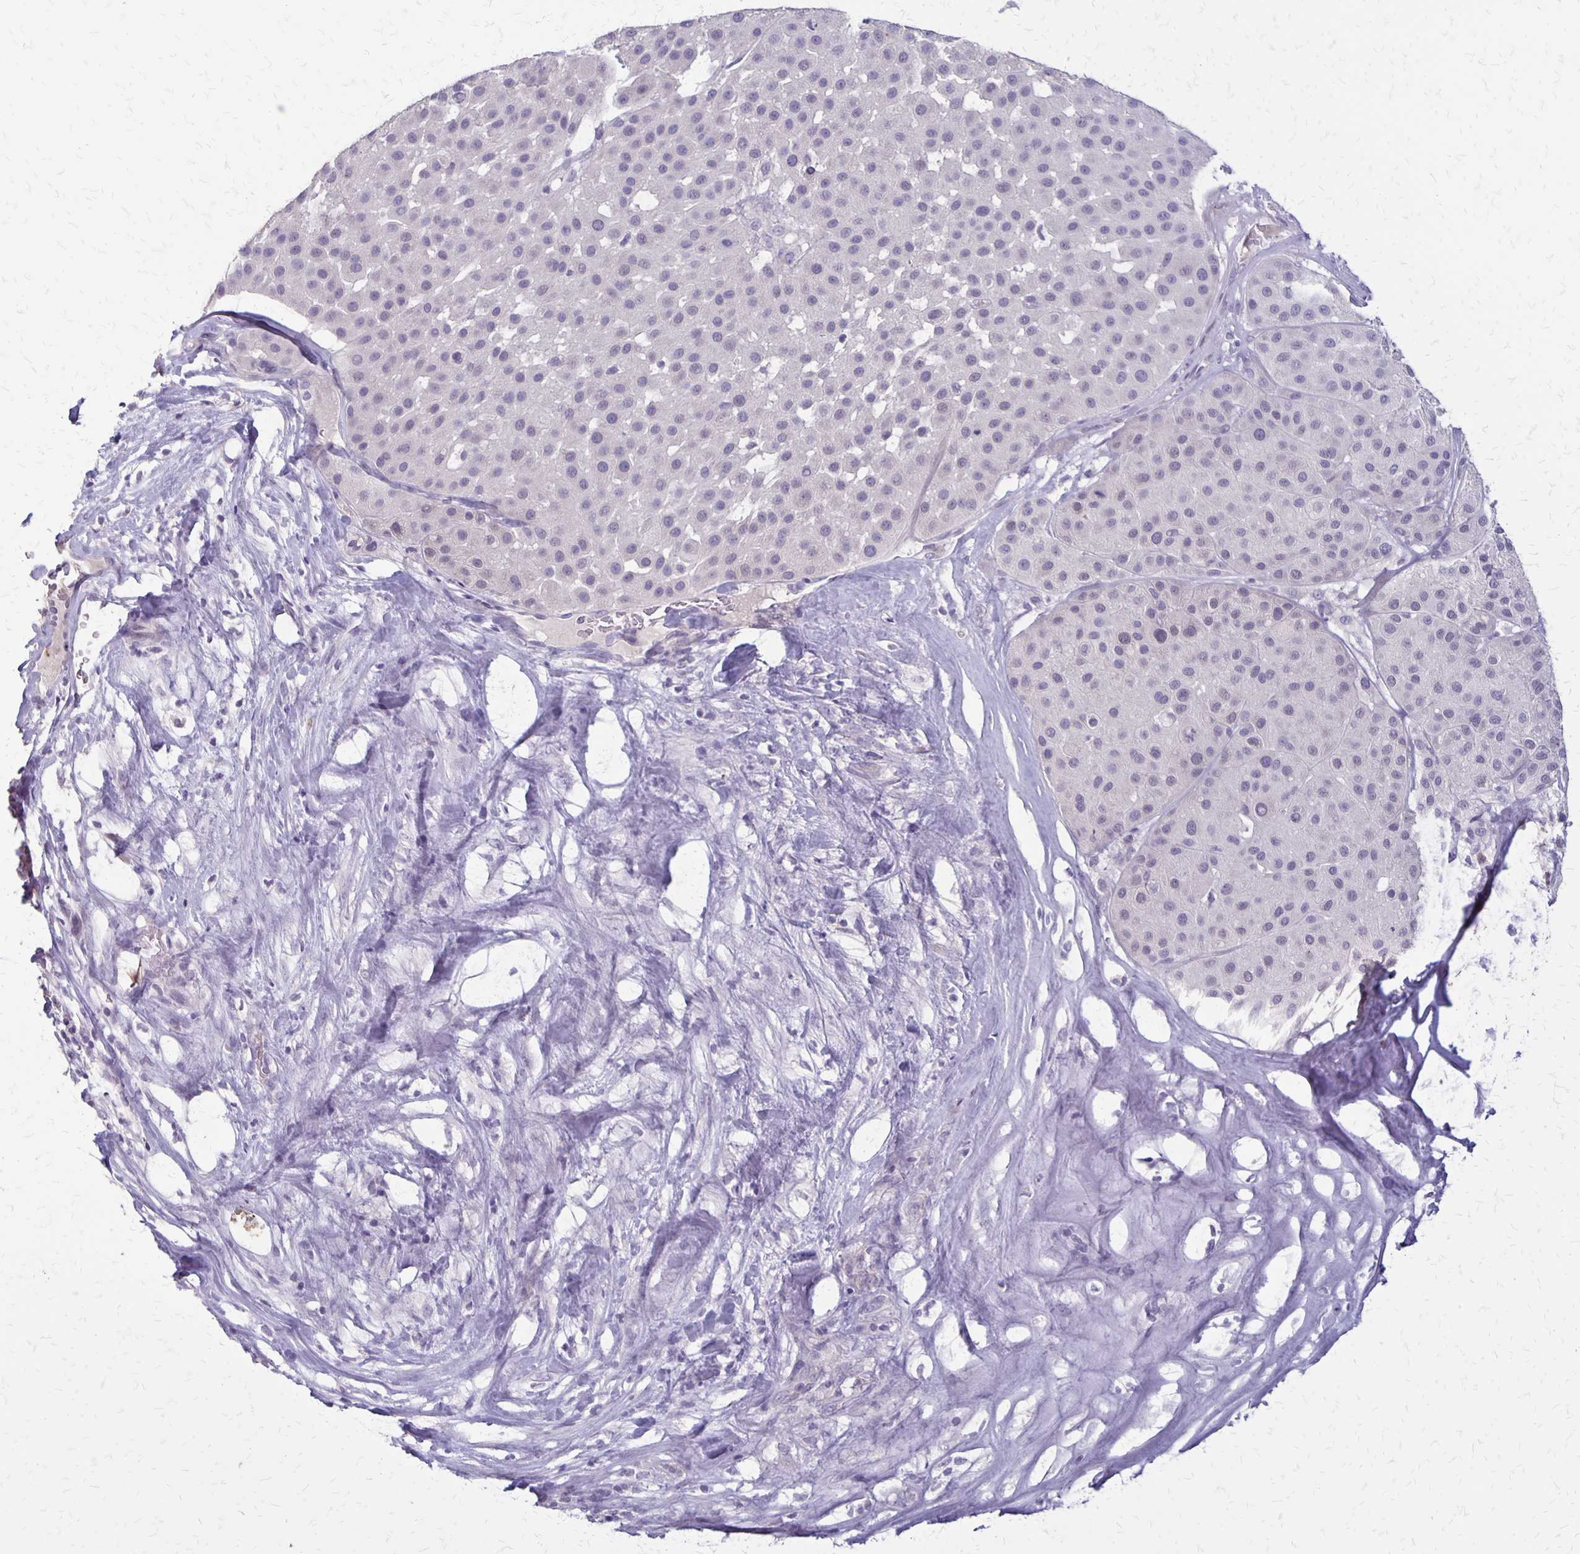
{"staining": {"intensity": "negative", "quantity": "none", "location": "none"}, "tissue": "melanoma", "cell_type": "Tumor cells", "image_type": "cancer", "snomed": [{"axis": "morphology", "description": "Malignant melanoma, Metastatic site"}, {"axis": "topography", "description": "Smooth muscle"}], "caption": "Tumor cells are negative for brown protein staining in malignant melanoma (metastatic site). Brightfield microscopy of IHC stained with DAB (3,3'-diaminobenzidine) (brown) and hematoxylin (blue), captured at high magnification.", "gene": "SEPTIN5", "patient": {"sex": "male", "age": 41}}